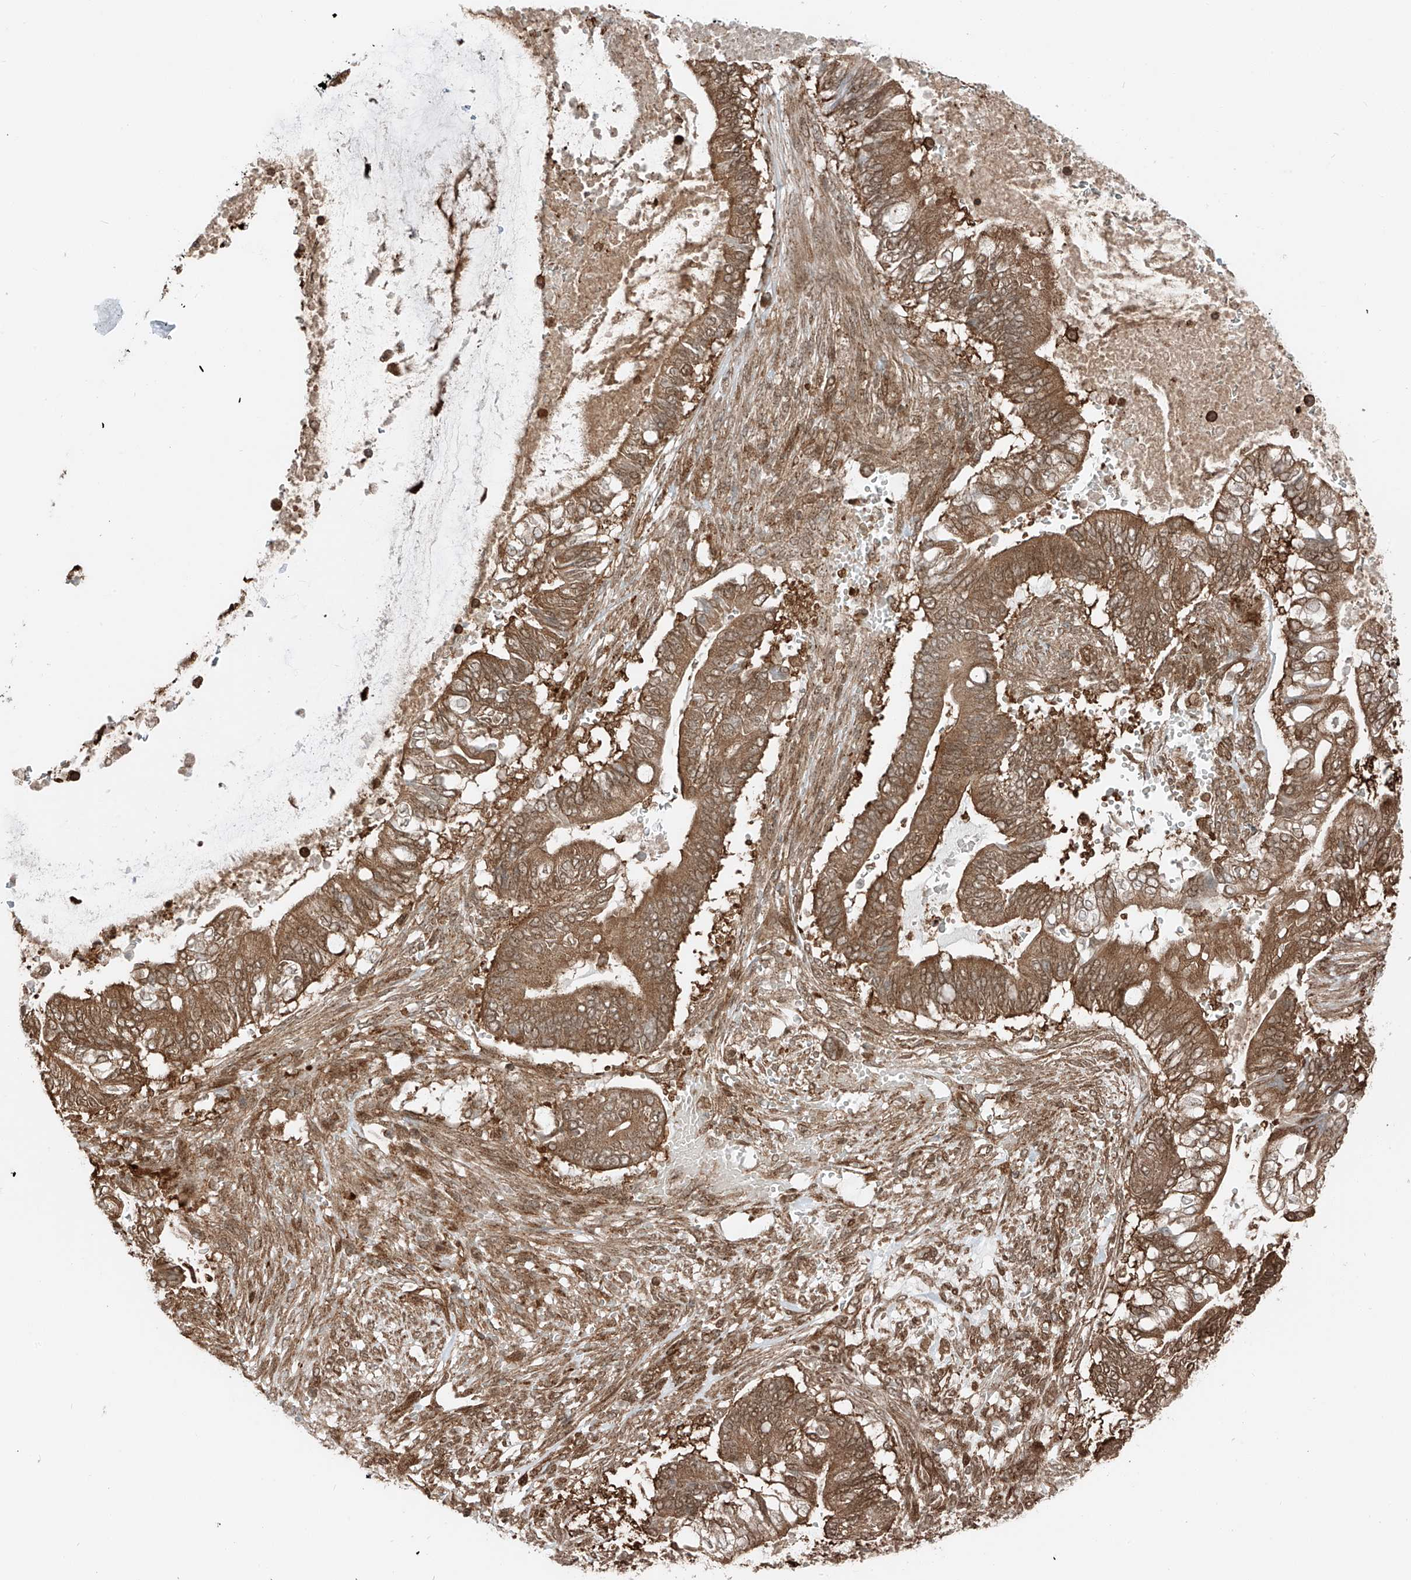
{"staining": {"intensity": "moderate", "quantity": ">75%", "location": "cytoplasmic/membranous"}, "tissue": "pancreatic cancer", "cell_type": "Tumor cells", "image_type": "cancer", "snomed": [{"axis": "morphology", "description": "Adenocarcinoma, NOS"}, {"axis": "topography", "description": "Pancreas"}], "caption": "High-magnification brightfield microscopy of pancreatic cancer (adenocarcinoma) stained with DAB (brown) and counterstained with hematoxylin (blue). tumor cells exhibit moderate cytoplasmic/membranous staining is identified in about>75% of cells.", "gene": "USP48", "patient": {"sex": "male", "age": 68}}